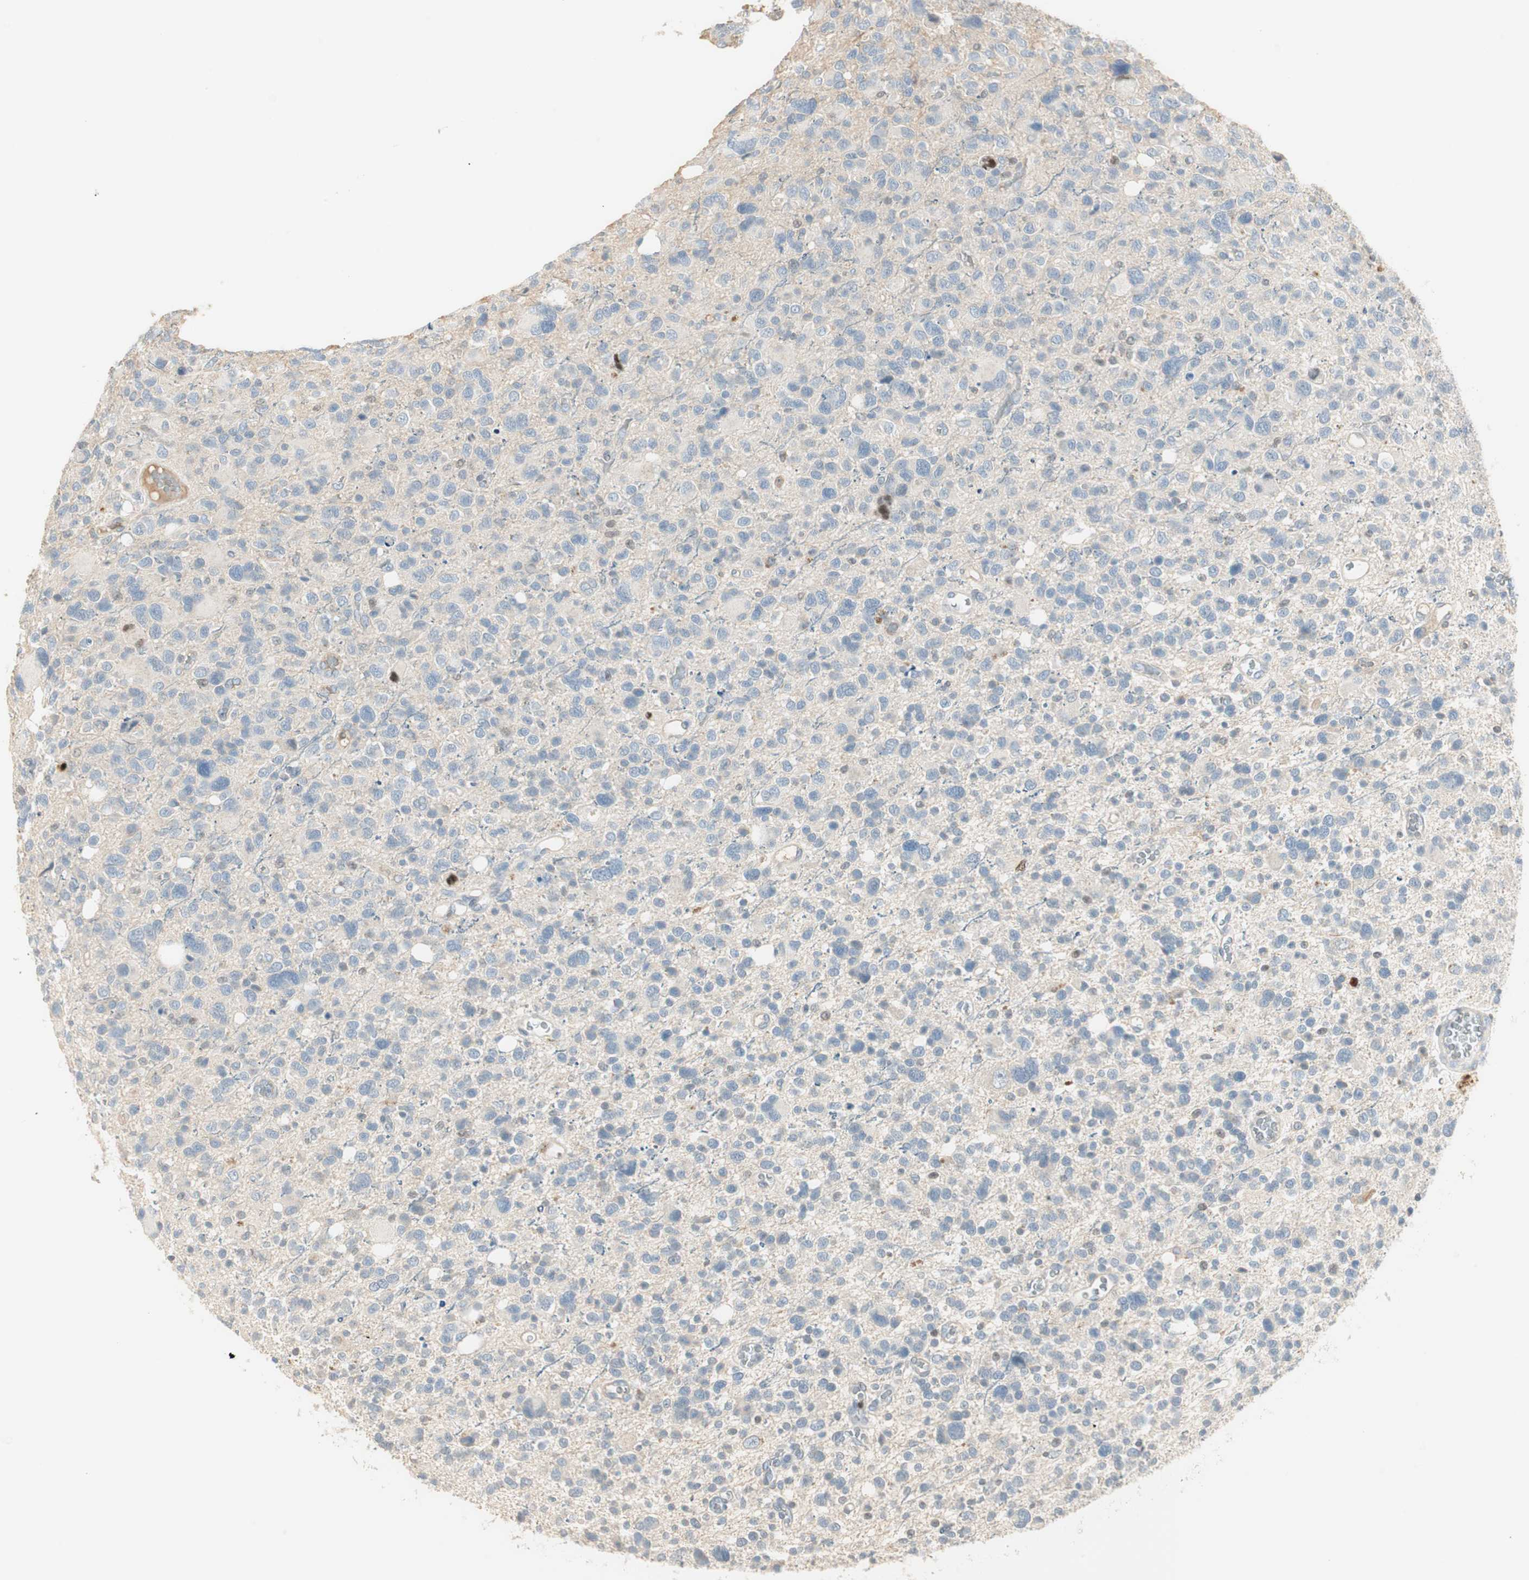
{"staining": {"intensity": "negative", "quantity": "none", "location": "none"}, "tissue": "glioma", "cell_type": "Tumor cells", "image_type": "cancer", "snomed": [{"axis": "morphology", "description": "Glioma, malignant, High grade"}, {"axis": "topography", "description": "Brain"}], "caption": "Immunohistochemical staining of human glioma displays no significant staining in tumor cells. (IHC, brightfield microscopy, high magnification).", "gene": "RUNX2", "patient": {"sex": "male", "age": 48}}